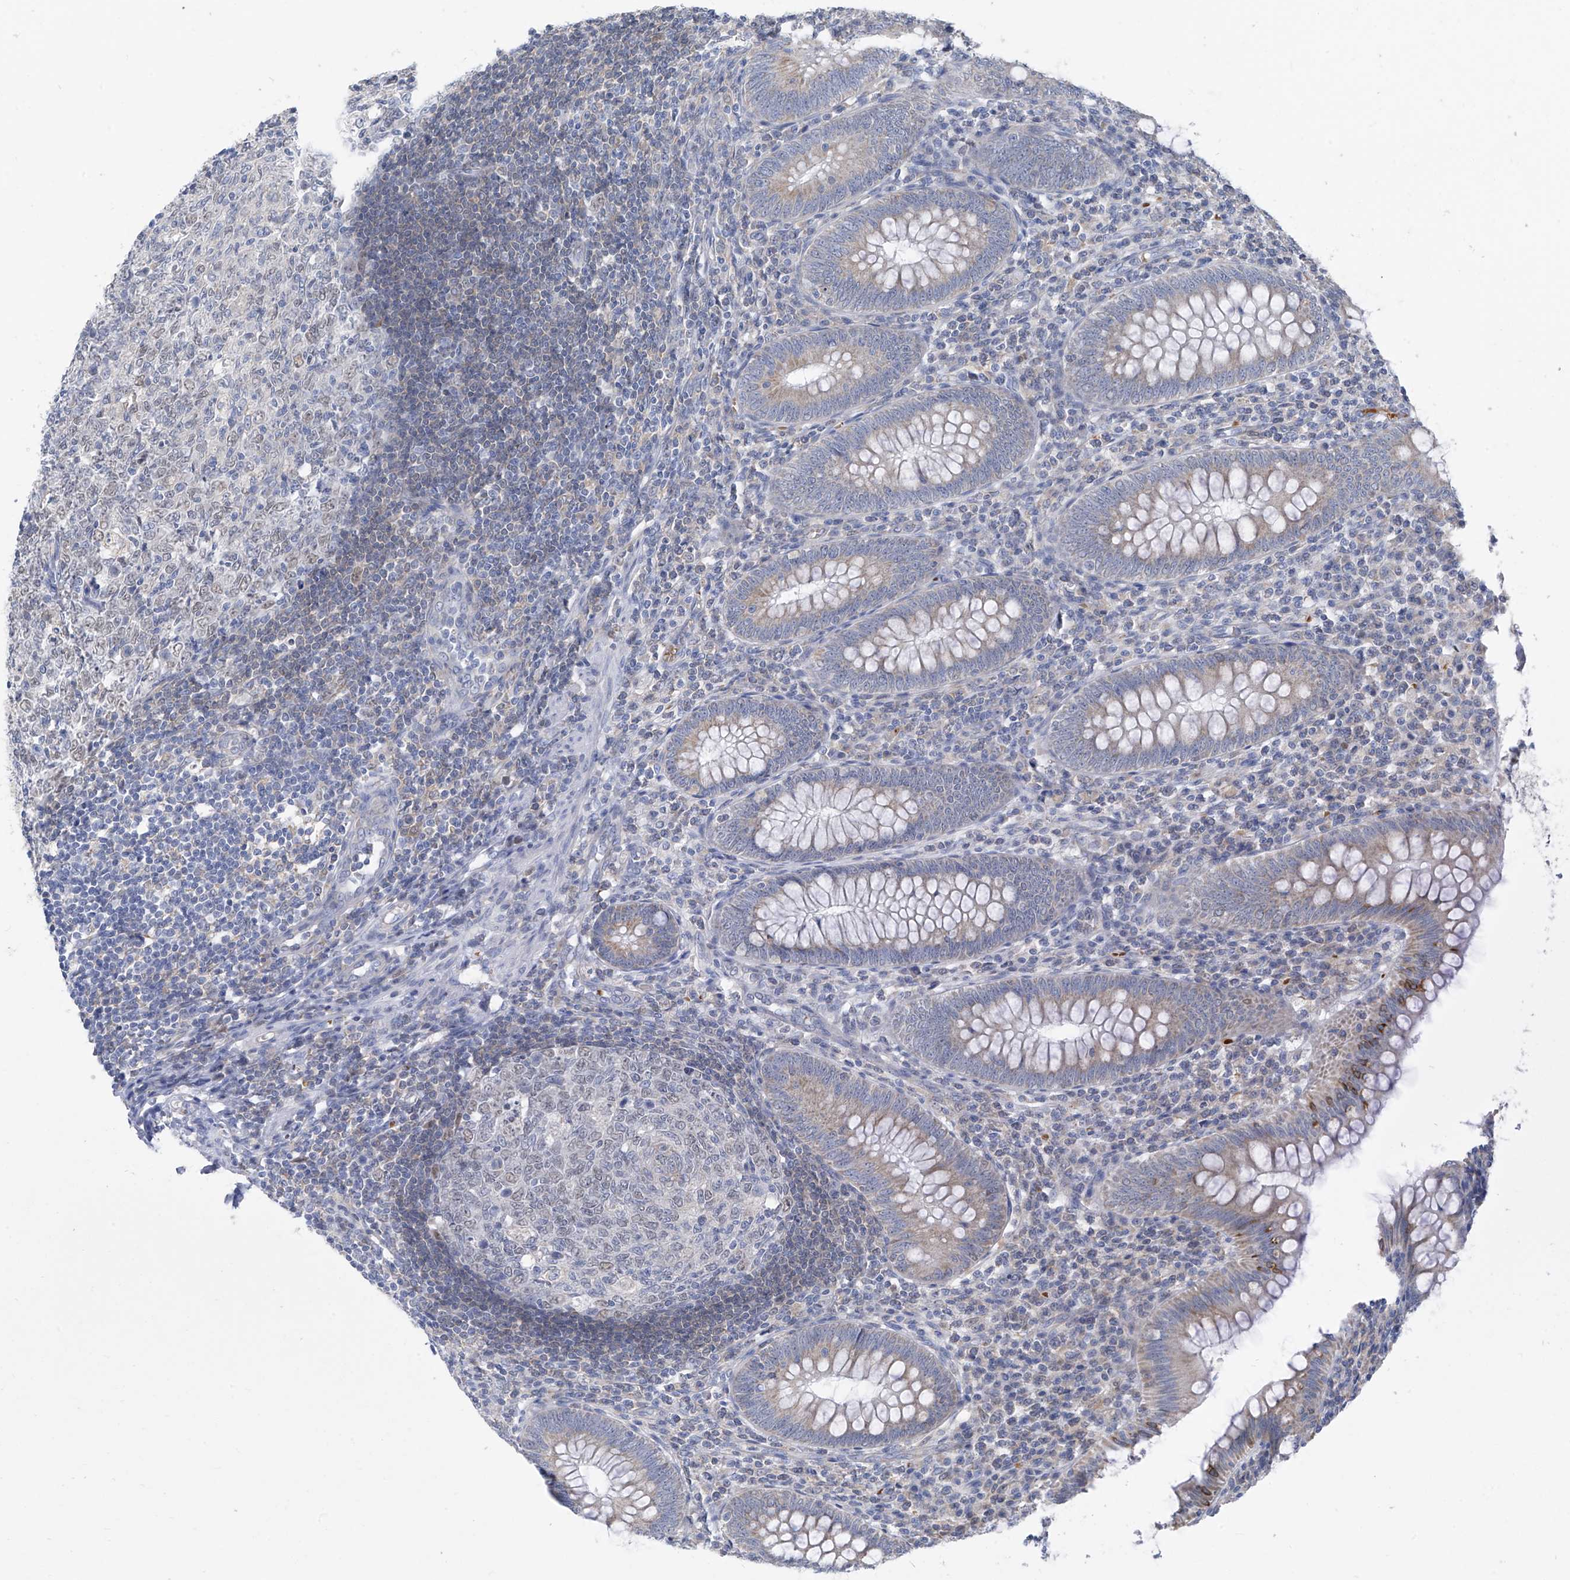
{"staining": {"intensity": "strong", "quantity": "<25%", "location": "cytoplasmic/membranous"}, "tissue": "appendix", "cell_type": "Glandular cells", "image_type": "normal", "snomed": [{"axis": "morphology", "description": "Normal tissue, NOS"}, {"axis": "topography", "description": "Appendix"}], "caption": "Immunohistochemical staining of unremarkable human appendix exhibits <25% levels of strong cytoplasmic/membranous protein positivity in about <25% of glandular cells.", "gene": "FGD2", "patient": {"sex": "male", "age": 14}}